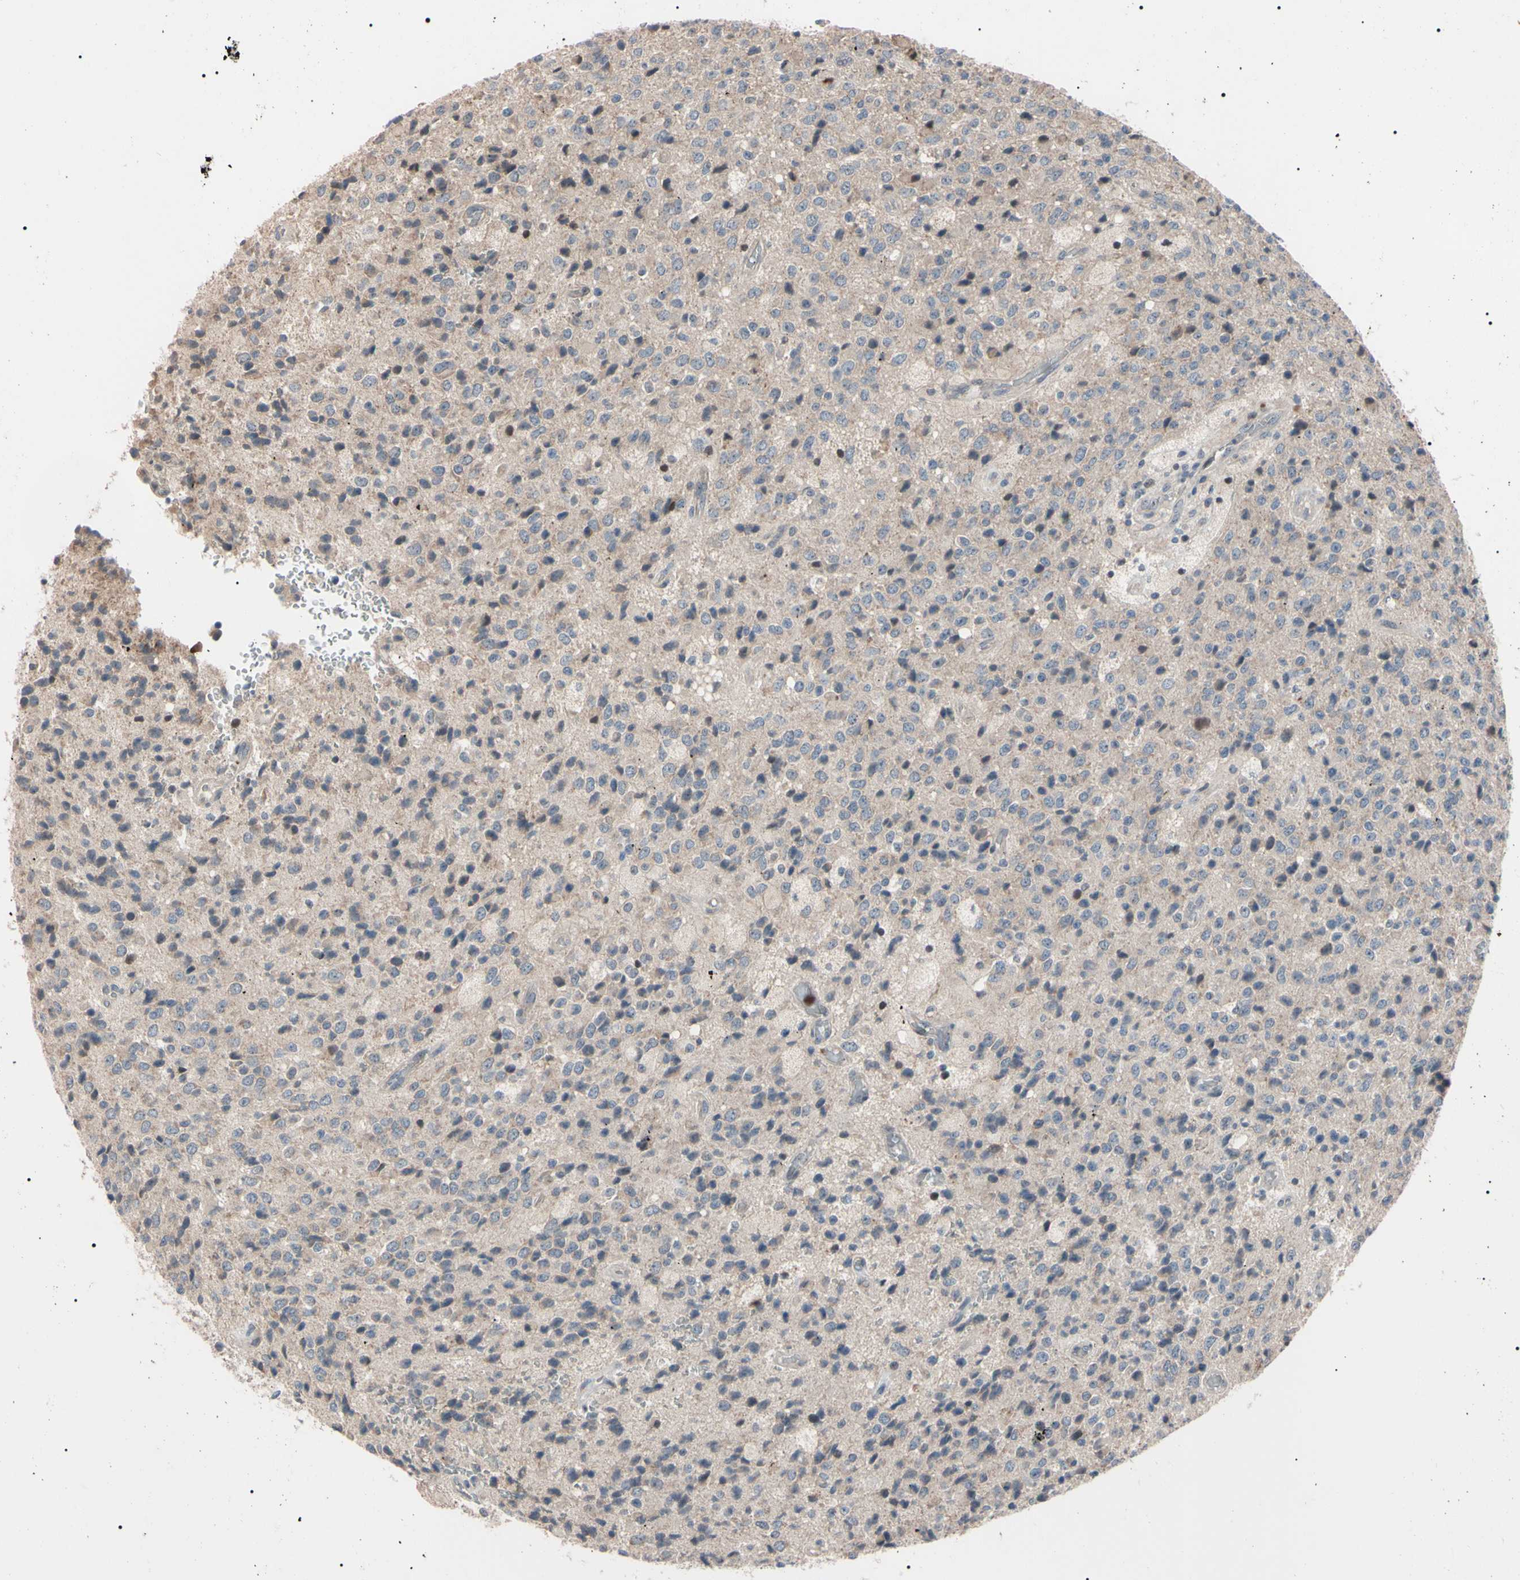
{"staining": {"intensity": "negative", "quantity": "none", "location": "none"}, "tissue": "glioma", "cell_type": "Tumor cells", "image_type": "cancer", "snomed": [{"axis": "morphology", "description": "Glioma, malignant, High grade"}, {"axis": "topography", "description": "pancreas cauda"}], "caption": "Immunohistochemical staining of human malignant high-grade glioma demonstrates no significant staining in tumor cells.", "gene": "TRAF5", "patient": {"sex": "male", "age": 60}}